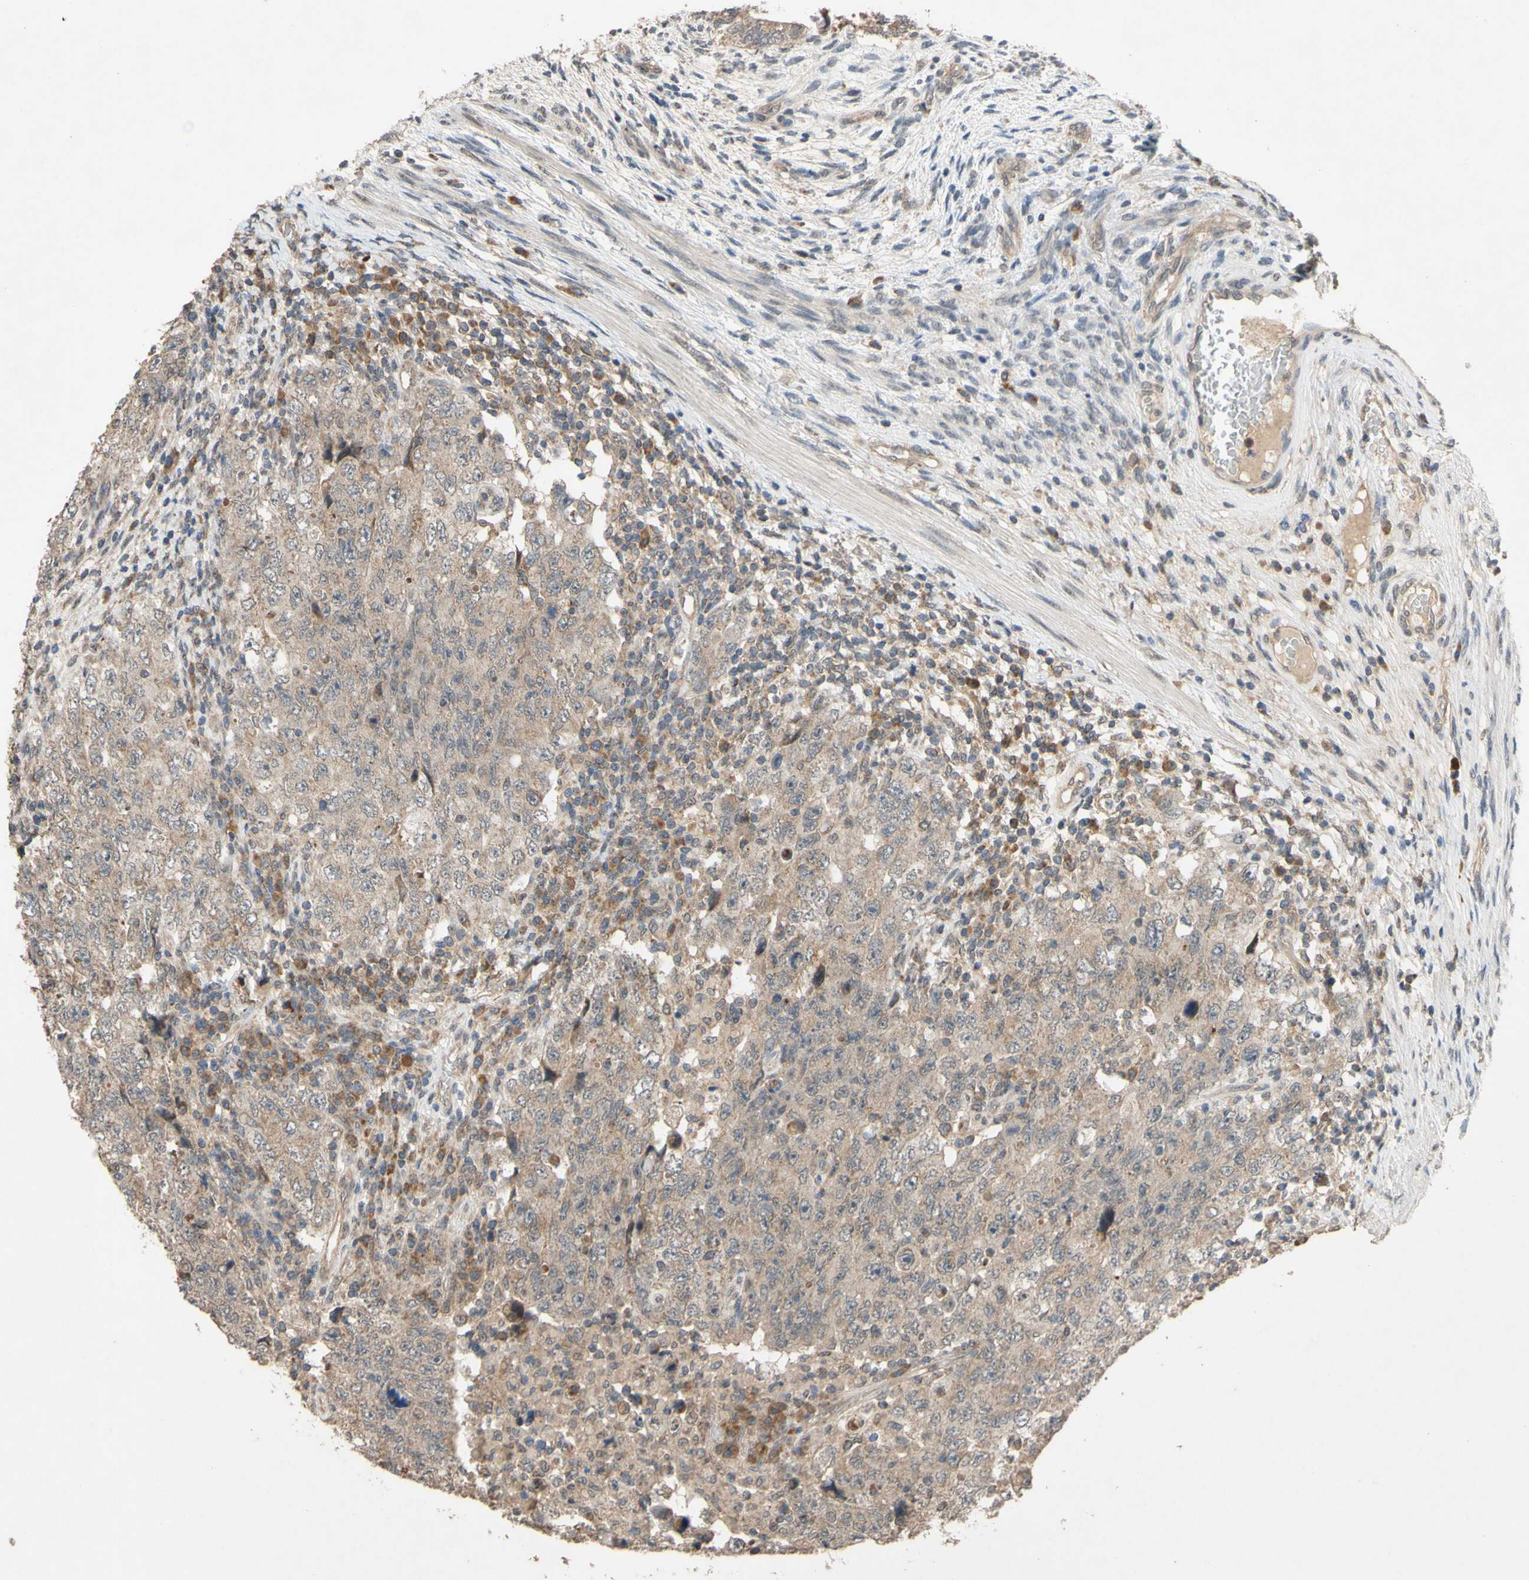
{"staining": {"intensity": "weak", "quantity": ">75%", "location": "cytoplasmic/membranous"}, "tissue": "testis cancer", "cell_type": "Tumor cells", "image_type": "cancer", "snomed": [{"axis": "morphology", "description": "Carcinoma, Embryonal, NOS"}, {"axis": "topography", "description": "Testis"}], "caption": "A brown stain shows weak cytoplasmic/membranous staining of a protein in testis embryonal carcinoma tumor cells.", "gene": "CD164", "patient": {"sex": "male", "age": 26}}